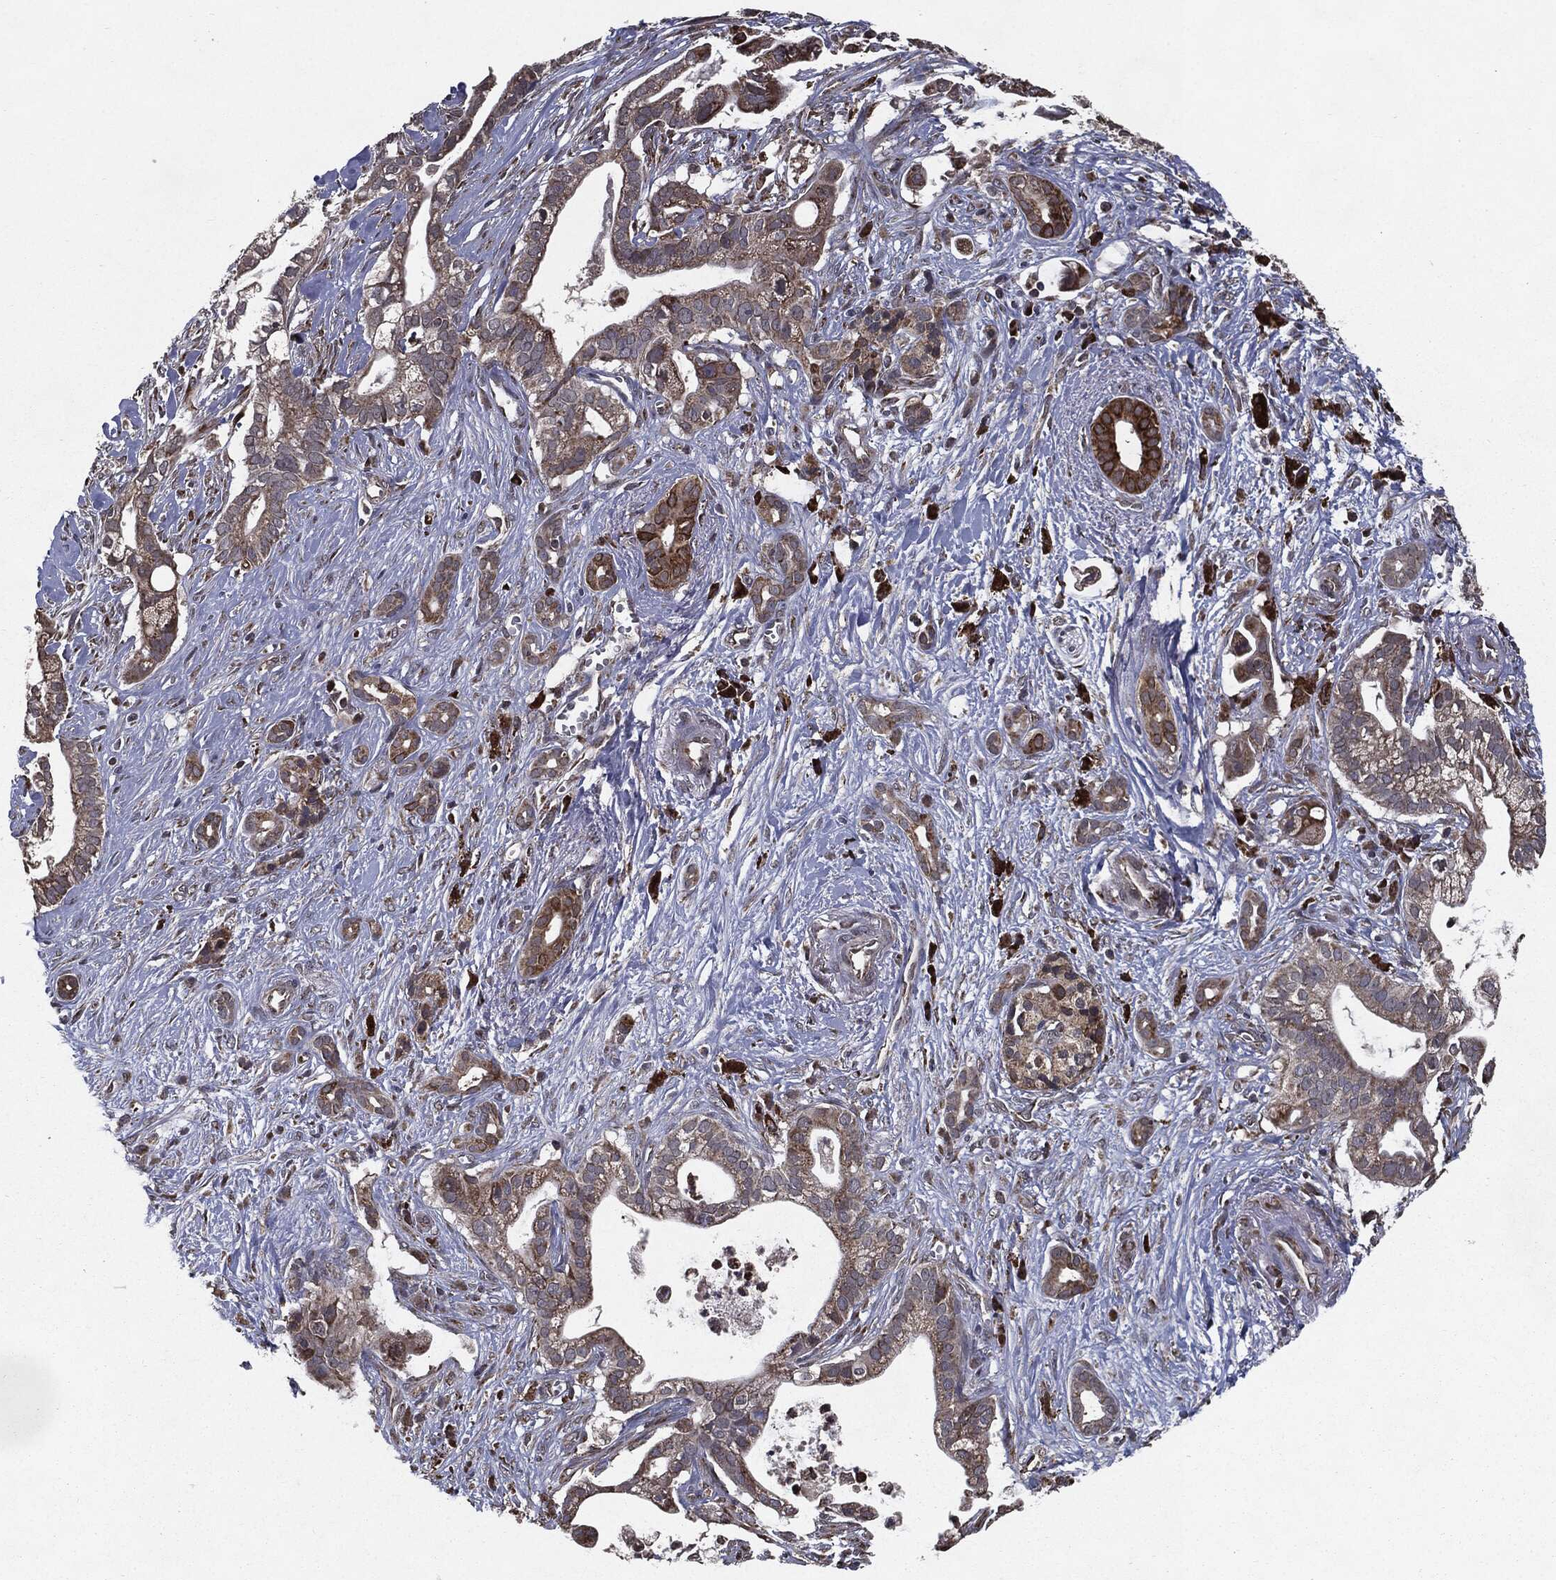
{"staining": {"intensity": "strong", "quantity": "<25%", "location": "cytoplasmic/membranous"}, "tissue": "pancreatic cancer", "cell_type": "Tumor cells", "image_type": "cancer", "snomed": [{"axis": "morphology", "description": "Adenocarcinoma, NOS"}, {"axis": "topography", "description": "Pancreas"}], "caption": "This is an image of immunohistochemistry (IHC) staining of adenocarcinoma (pancreatic), which shows strong positivity in the cytoplasmic/membranous of tumor cells.", "gene": "HDAC5", "patient": {"sex": "male", "age": 61}}